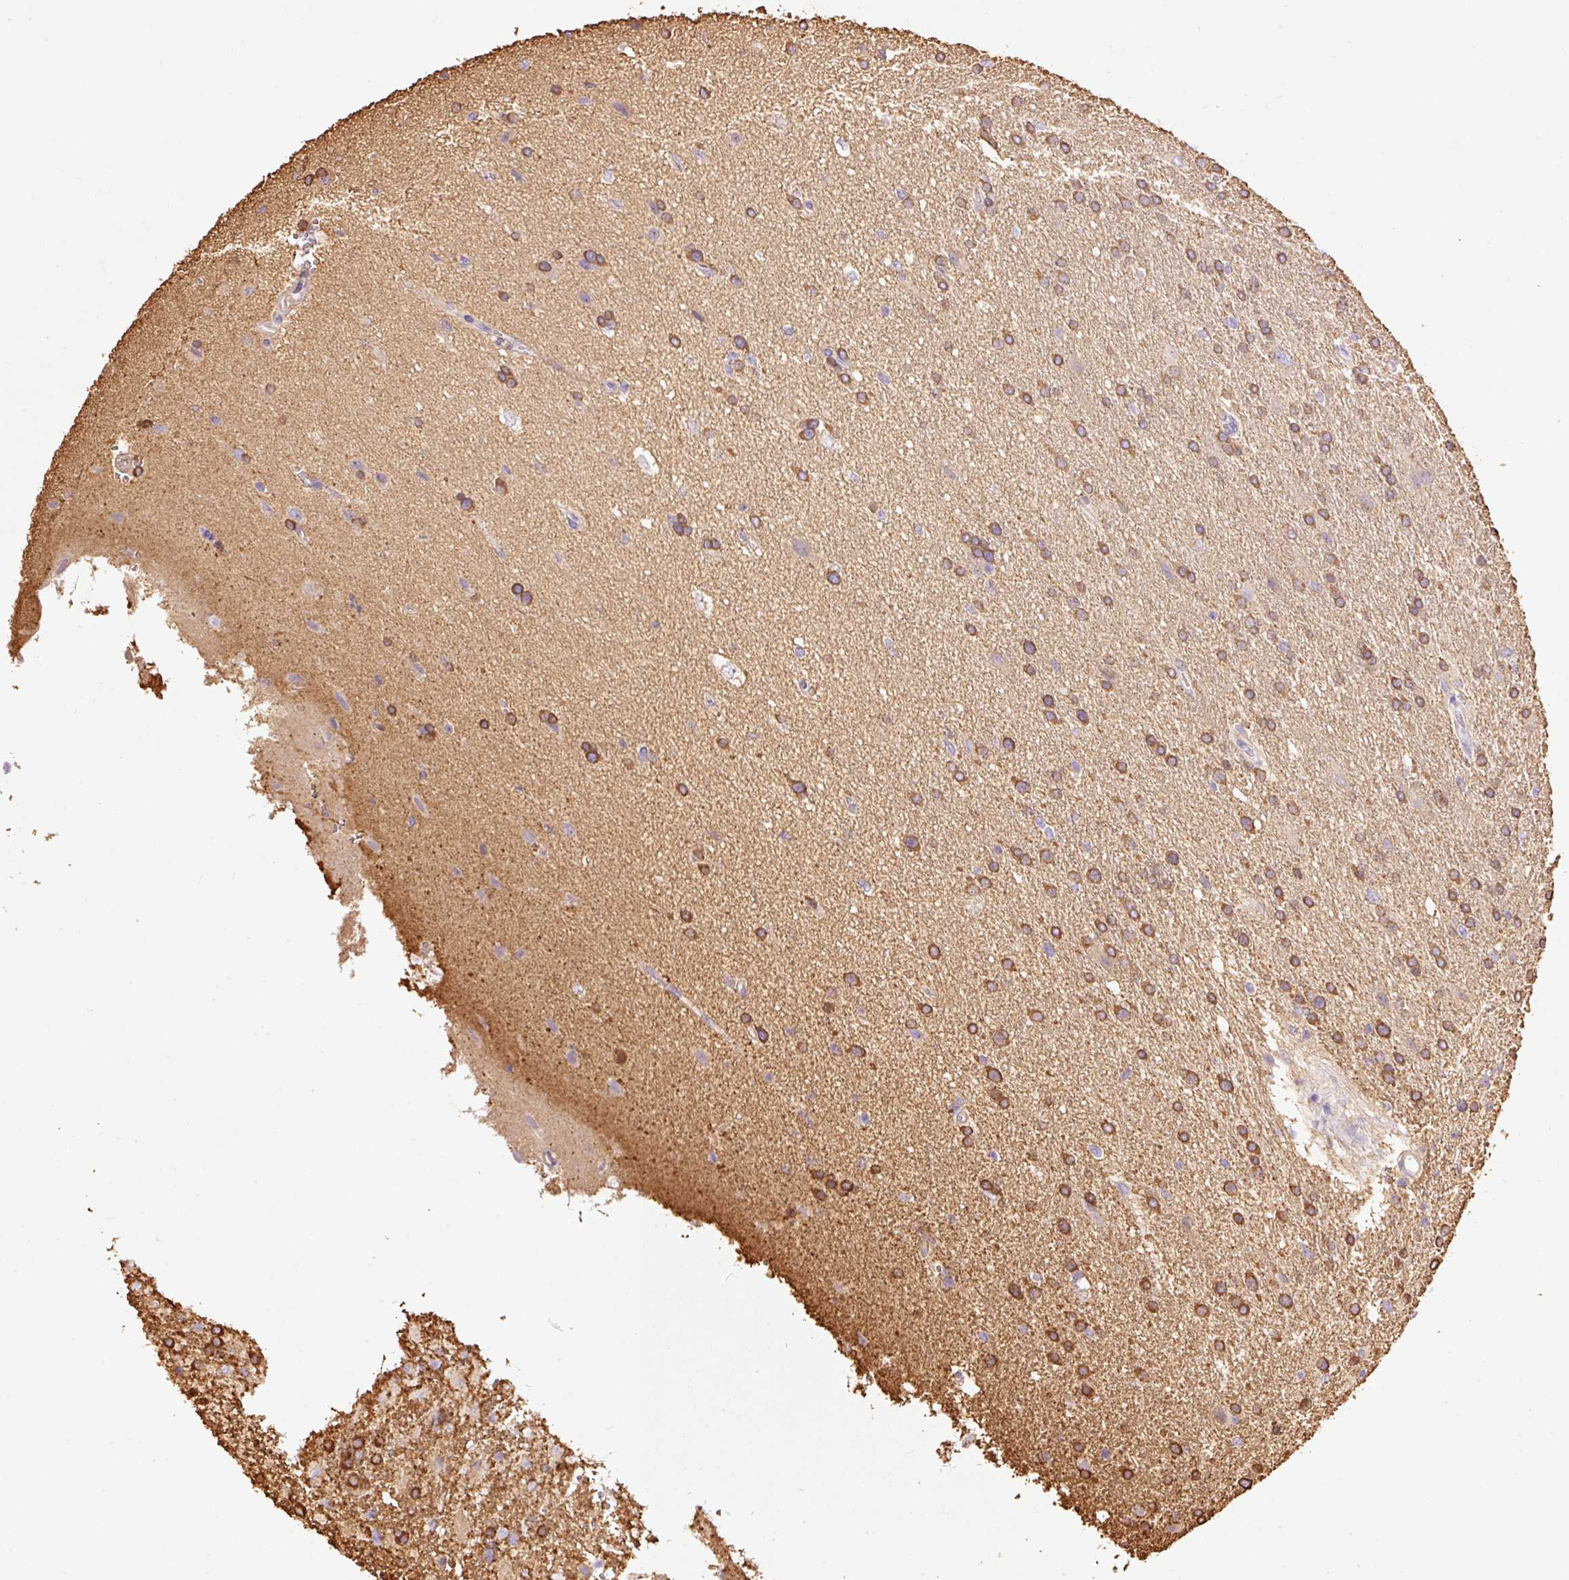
{"staining": {"intensity": "moderate", "quantity": "25%-75%", "location": "cytoplasmic/membranous"}, "tissue": "glioma", "cell_type": "Tumor cells", "image_type": "cancer", "snomed": [{"axis": "morphology", "description": "Glioma, malignant, High grade"}, {"axis": "topography", "description": "Brain"}], "caption": "Glioma was stained to show a protein in brown. There is medium levels of moderate cytoplasmic/membranous expression in approximately 25%-75% of tumor cells.", "gene": "IL10RB", "patient": {"sex": "male", "age": 56}}